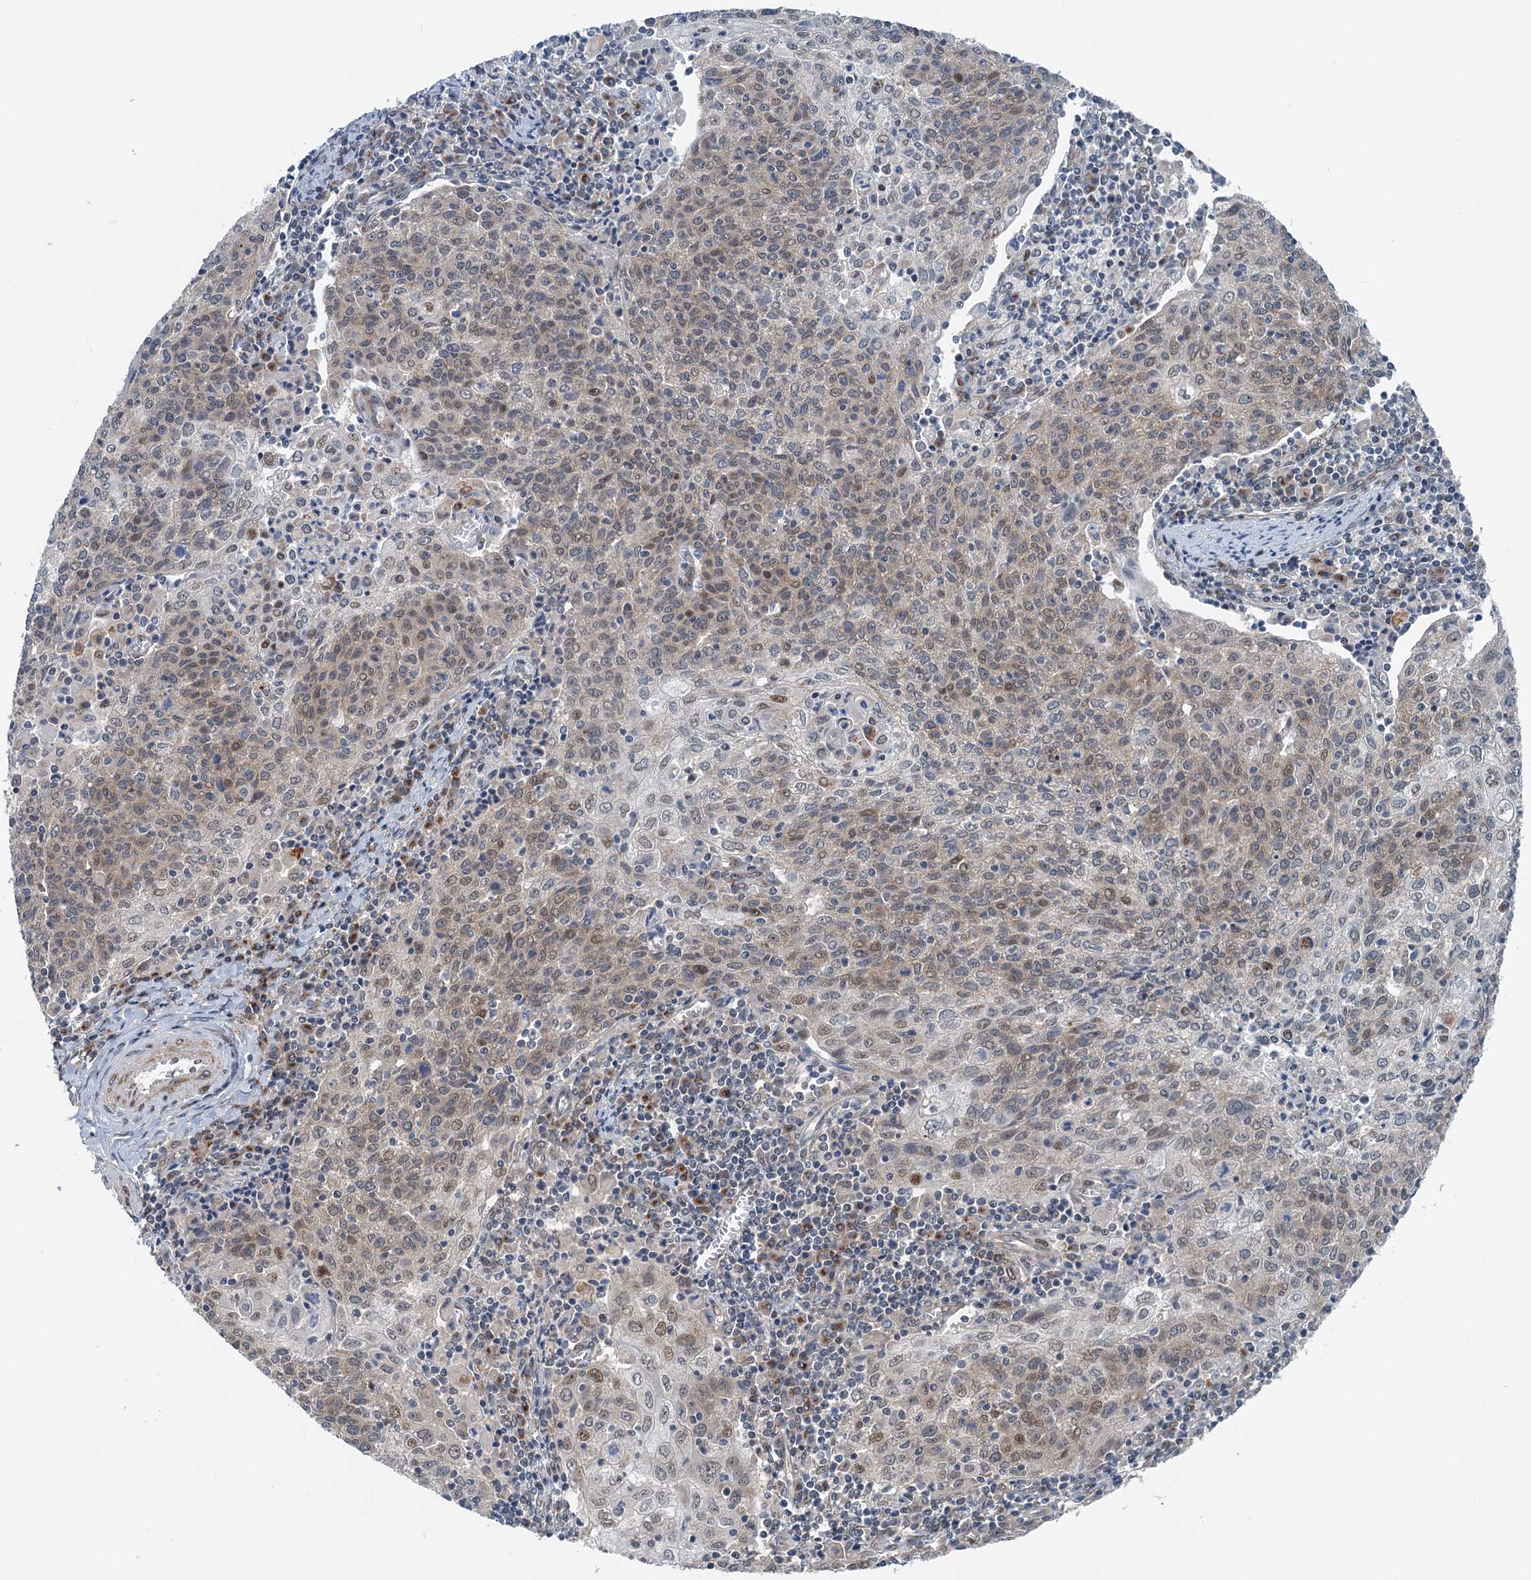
{"staining": {"intensity": "weak", "quantity": "25%-75%", "location": "nuclear"}, "tissue": "cervical cancer", "cell_type": "Tumor cells", "image_type": "cancer", "snomed": [{"axis": "morphology", "description": "Squamous cell carcinoma, NOS"}, {"axis": "topography", "description": "Cervix"}], "caption": "Cervical squamous cell carcinoma tissue displays weak nuclear expression in approximately 25%-75% of tumor cells, visualized by immunohistochemistry.", "gene": "DYNC2I2", "patient": {"sex": "female", "age": 48}}